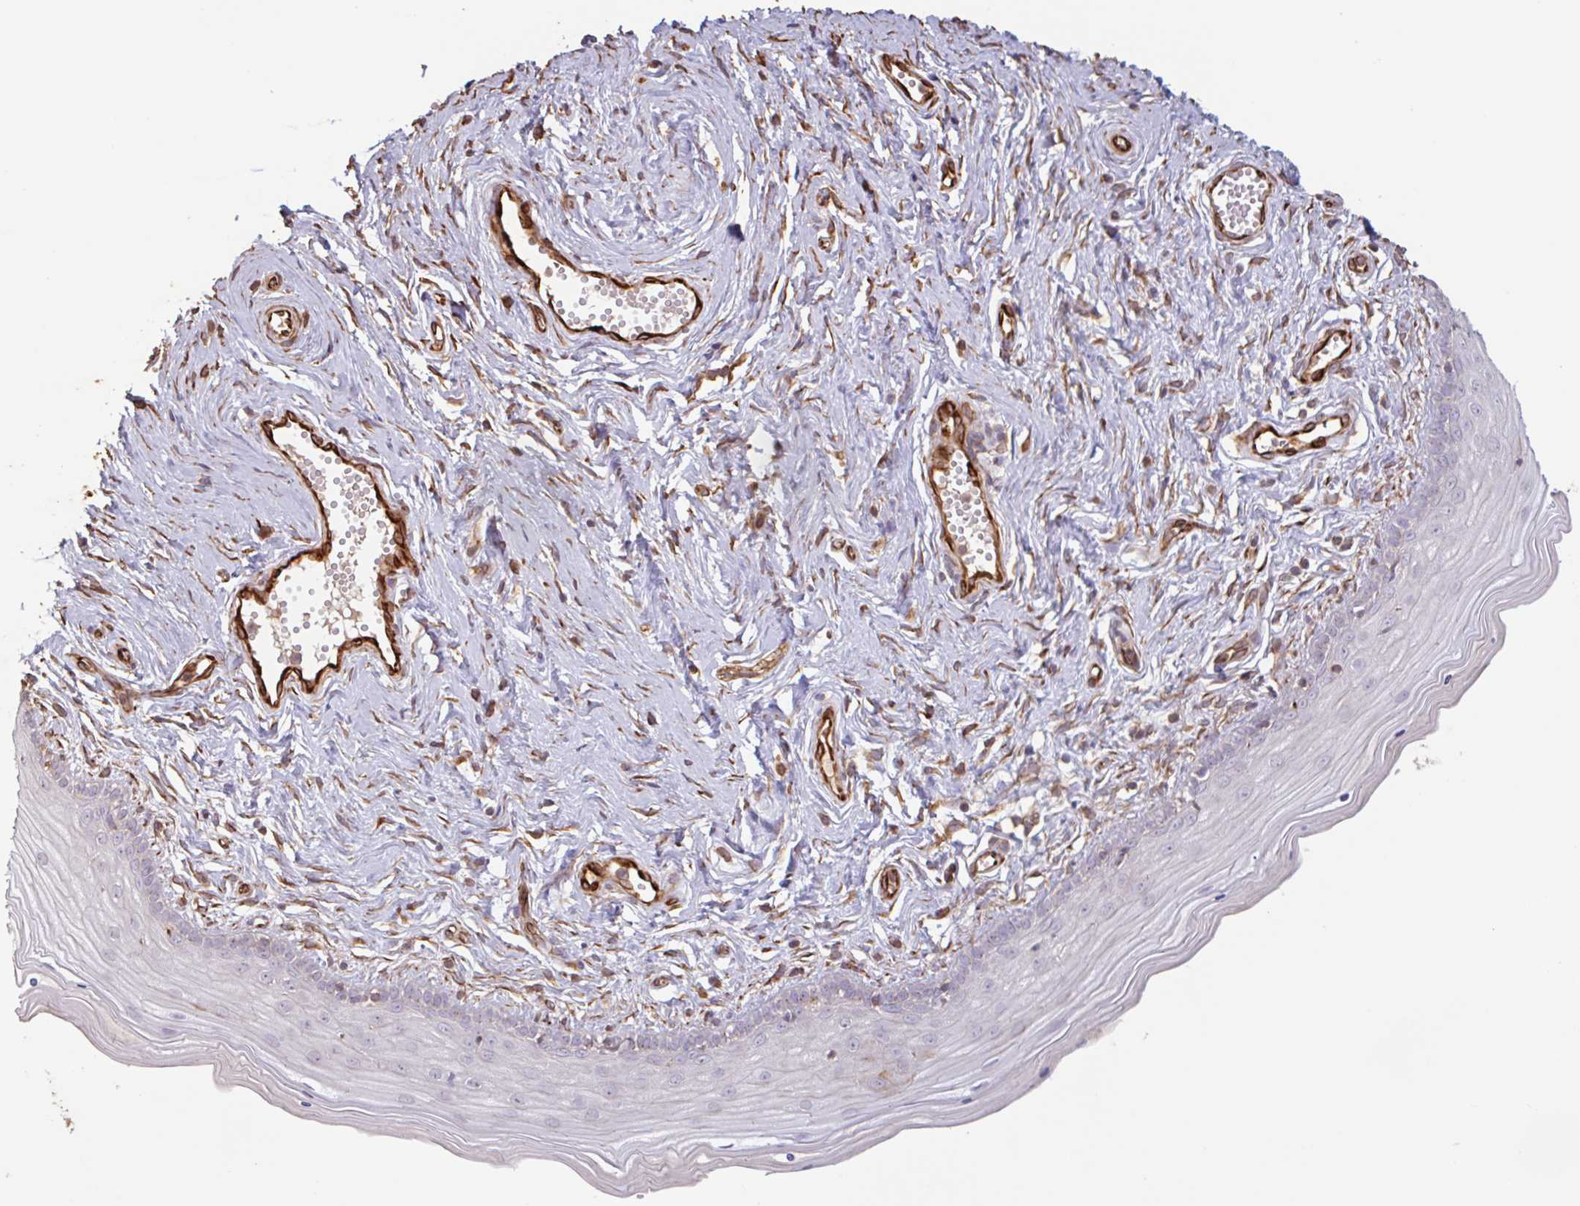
{"staining": {"intensity": "negative", "quantity": "none", "location": "none"}, "tissue": "vagina", "cell_type": "Squamous epithelial cells", "image_type": "normal", "snomed": [{"axis": "morphology", "description": "Normal tissue, NOS"}, {"axis": "topography", "description": "Vagina"}], "caption": "The image reveals no significant expression in squamous epithelial cells of vagina.", "gene": "ZNF790", "patient": {"sex": "female", "age": 38}}